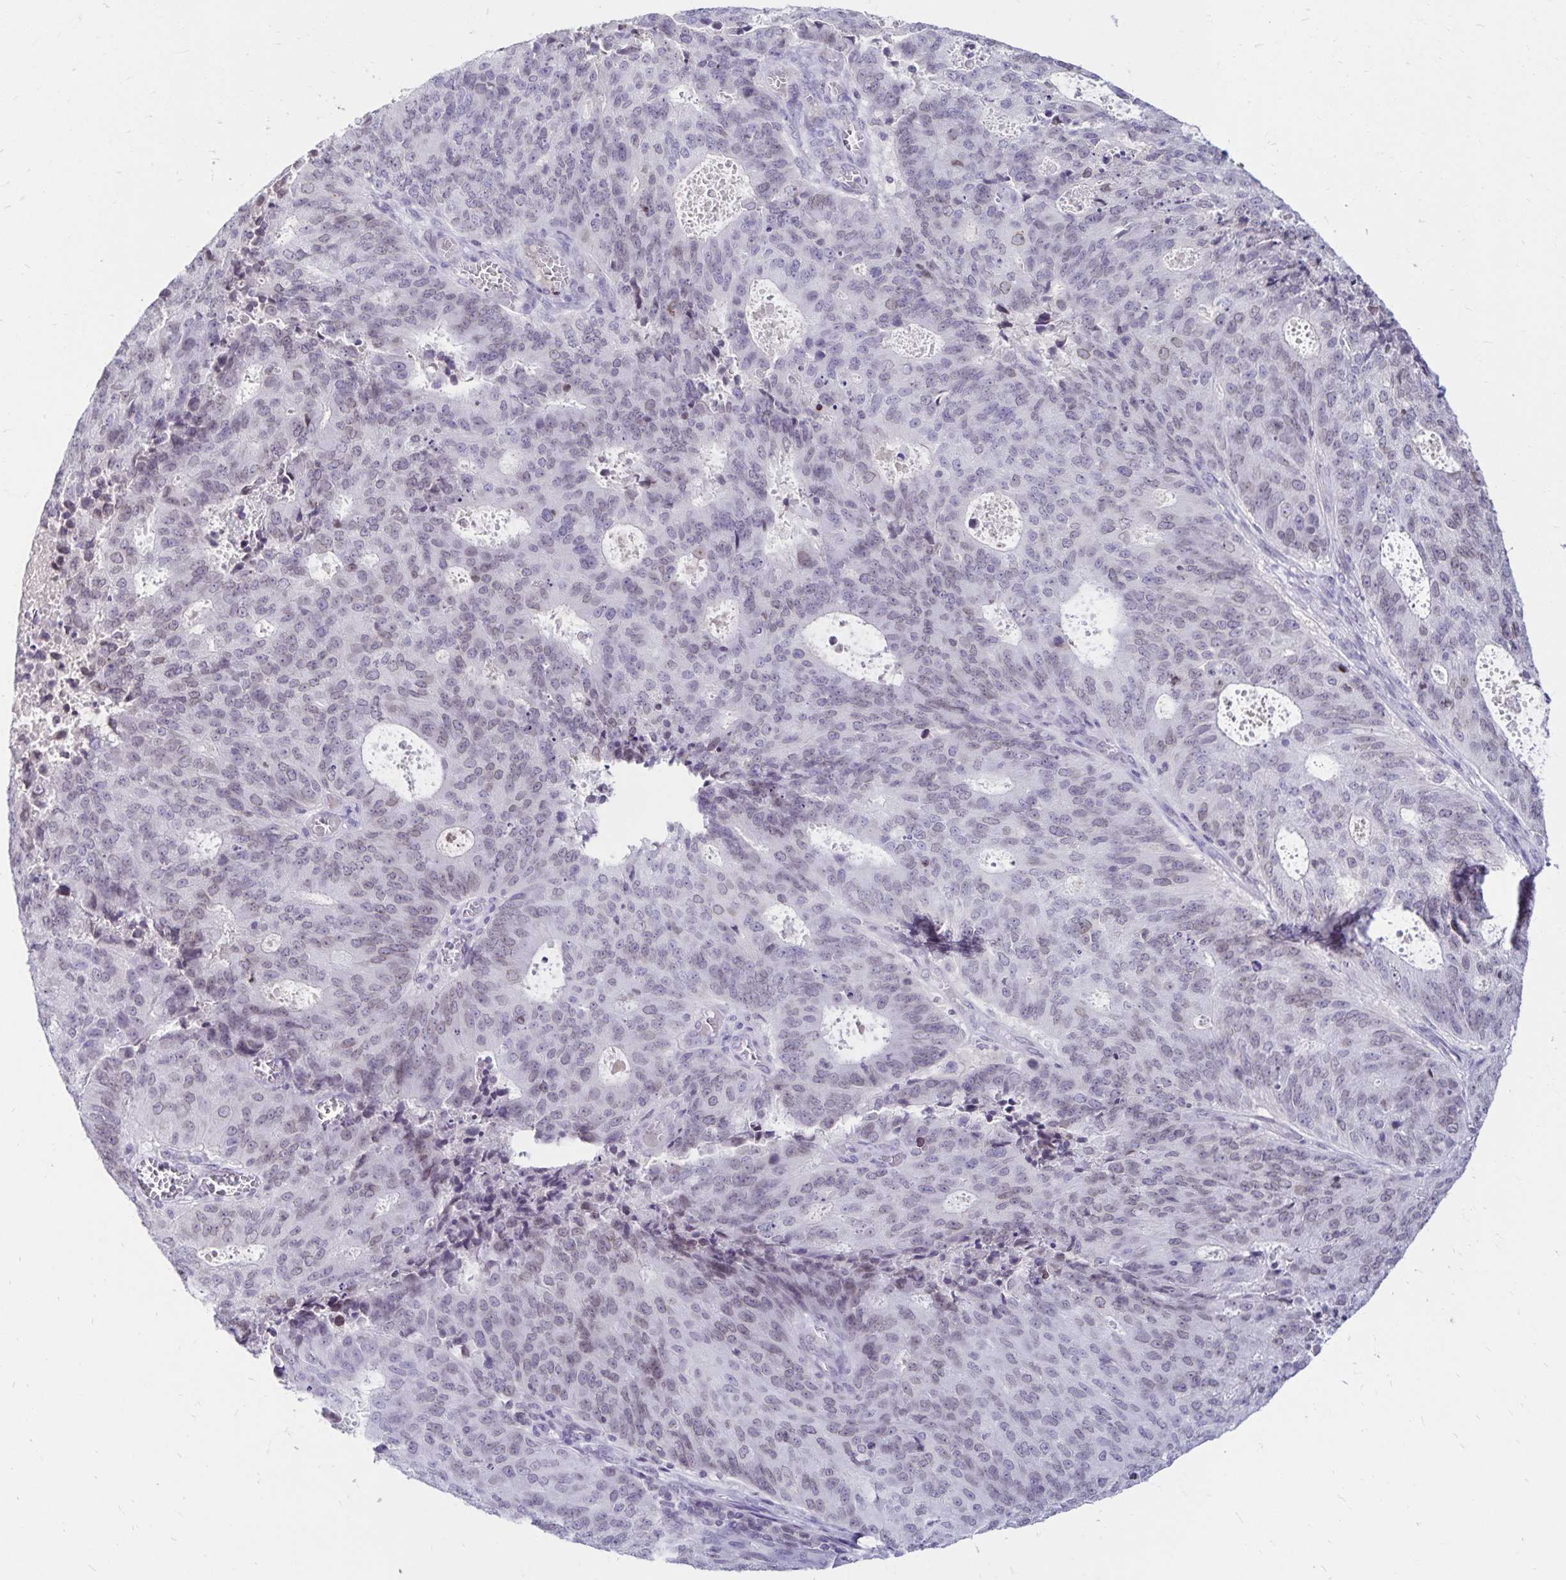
{"staining": {"intensity": "weak", "quantity": "<25%", "location": "nuclear"}, "tissue": "endometrial cancer", "cell_type": "Tumor cells", "image_type": "cancer", "snomed": [{"axis": "morphology", "description": "Adenocarcinoma, NOS"}, {"axis": "topography", "description": "Endometrium"}], "caption": "This is an immunohistochemistry (IHC) histopathology image of endometrial cancer (adenocarcinoma). There is no staining in tumor cells.", "gene": "FAM166C", "patient": {"sex": "female", "age": 82}}